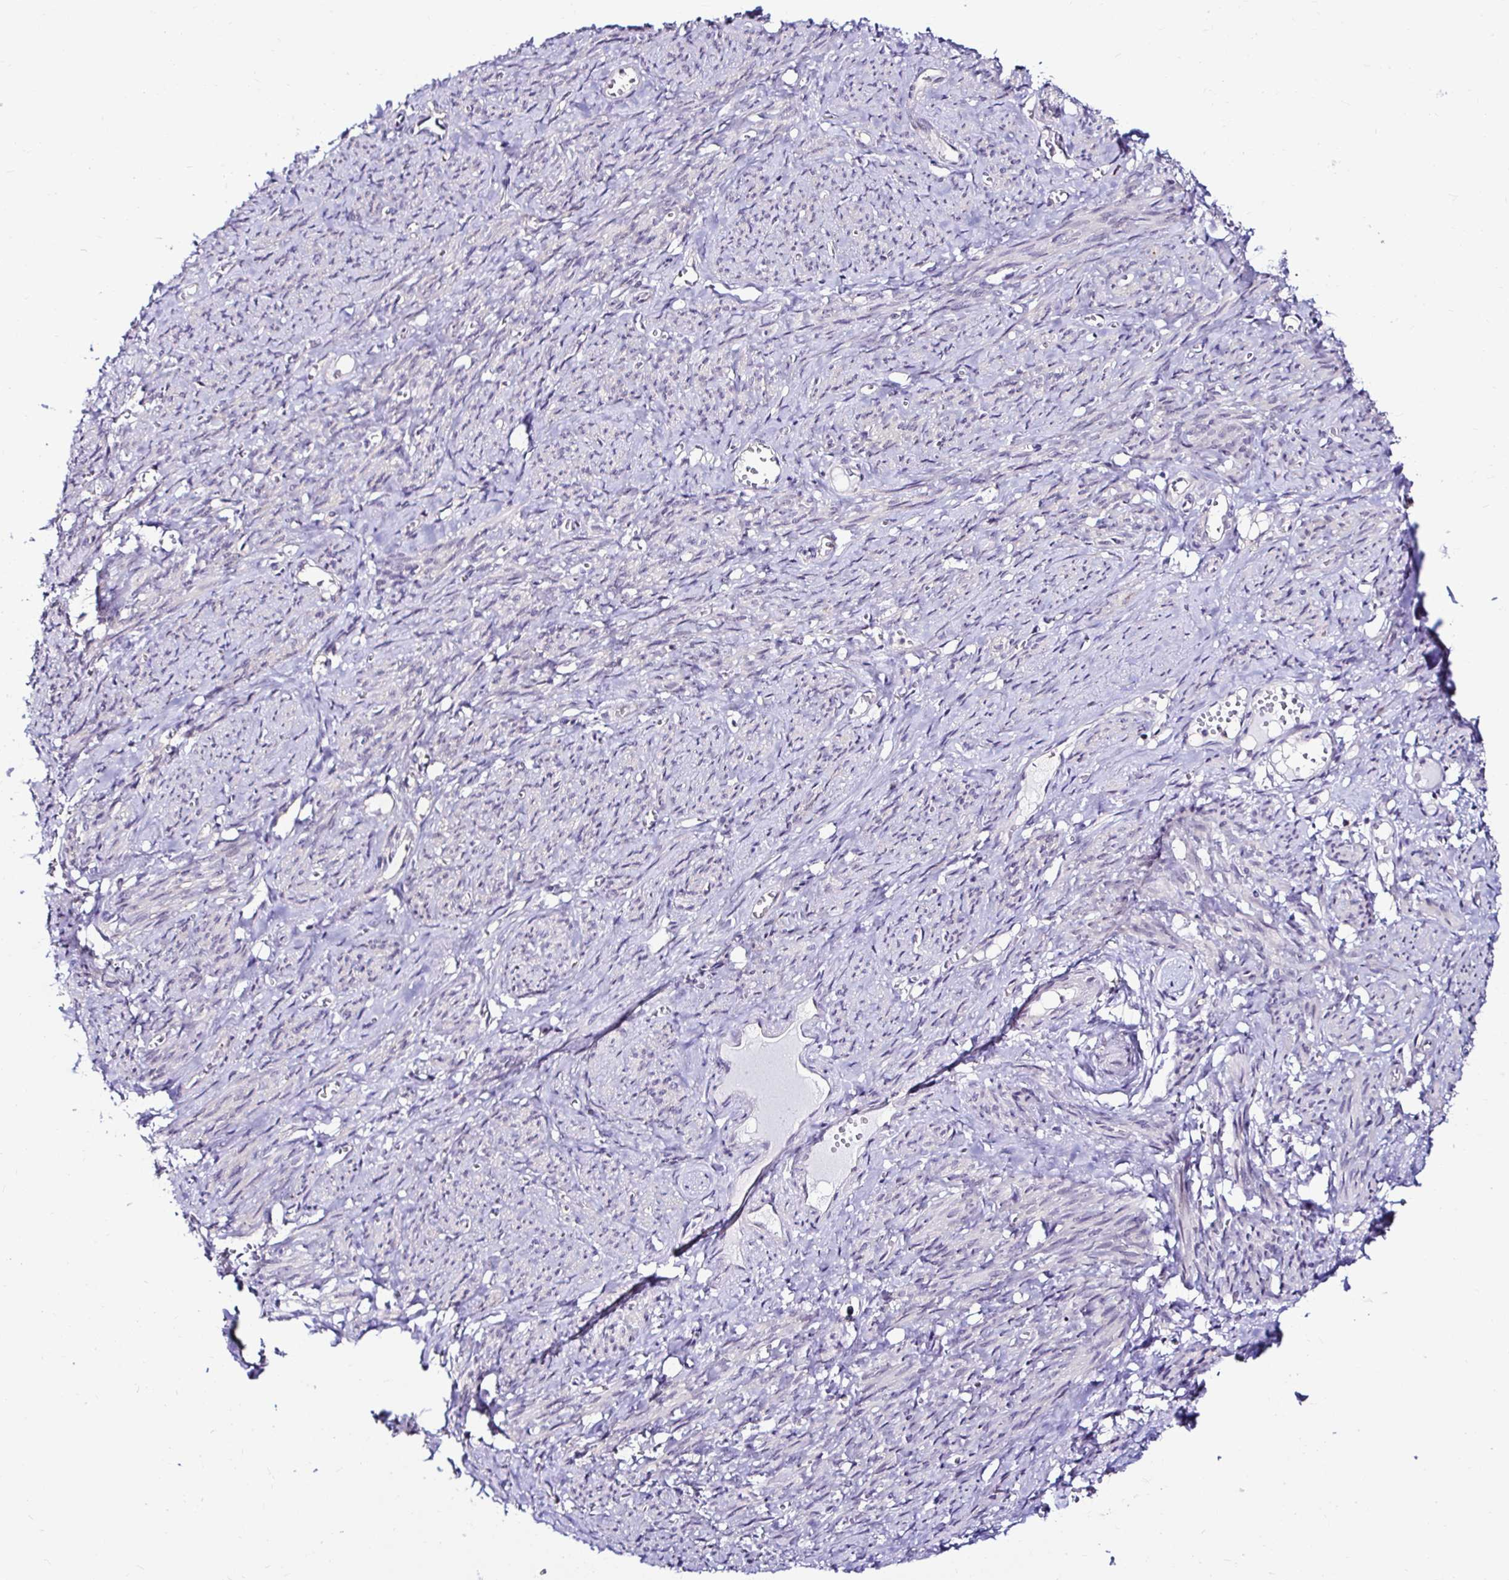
{"staining": {"intensity": "negative", "quantity": "none", "location": "none"}, "tissue": "smooth muscle", "cell_type": "Smooth muscle cells", "image_type": "normal", "snomed": [{"axis": "morphology", "description": "Normal tissue, NOS"}, {"axis": "topography", "description": "Smooth muscle"}], "caption": "The histopathology image reveals no significant positivity in smooth muscle cells of smooth muscle.", "gene": "PSMD3", "patient": {"sex": "female", "age": 65}}